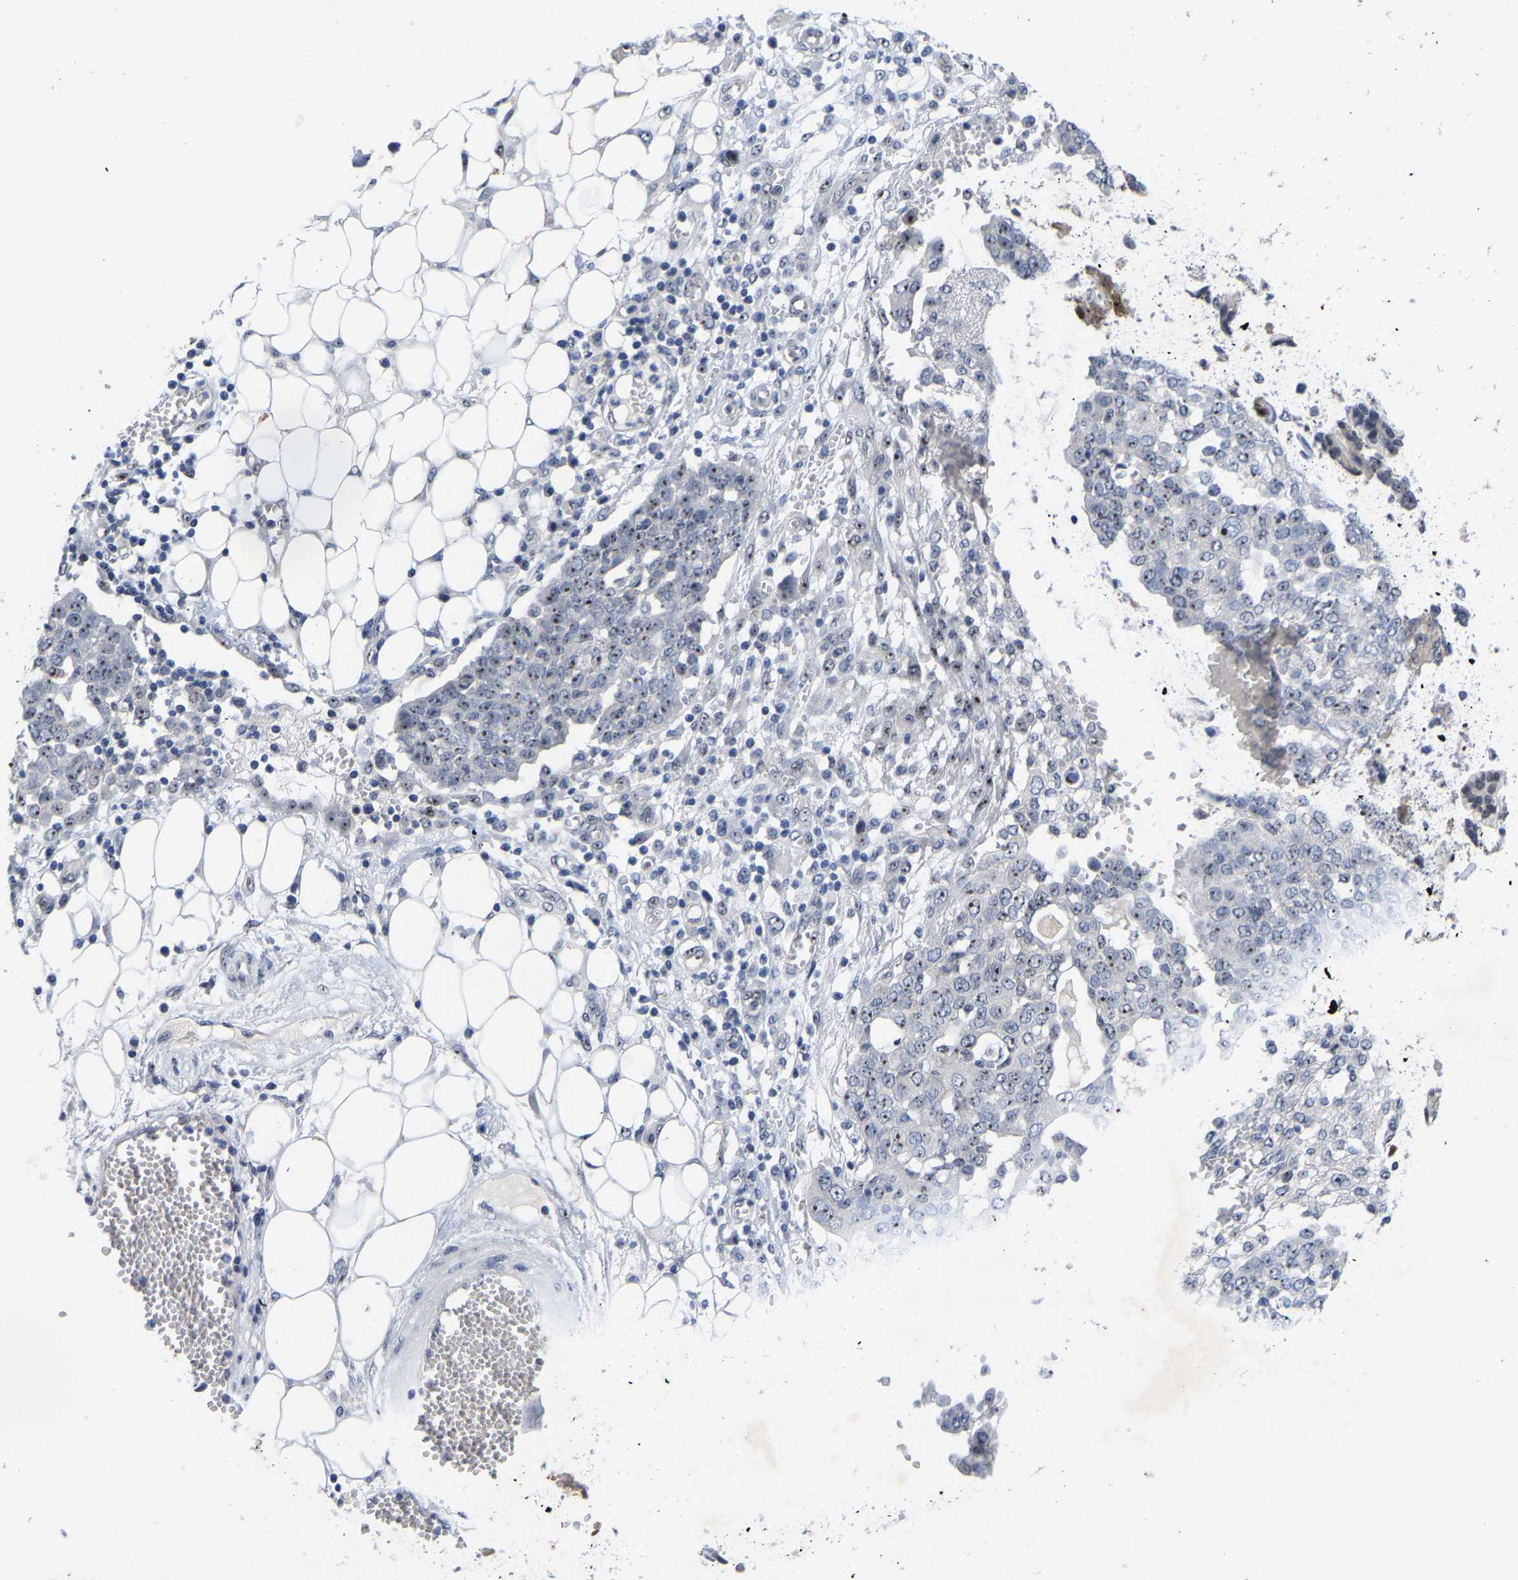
{"staining": {"intensity": "moderate", "quantity": "25%-75%", "location": "nuclear"}, "tissue": "ovarian cancer", "cell_type": "Tumor cells", "image_type": "cancer", "snomed": [{"axis": "morphology", "description": "Cystadenocarcinoma, serous, NOS"}, {"axis": "topography", "description": "Soft tissue"}, {"axis": "topography", "description": "Ovary"}], "caption": "Ovarian cancer (serous cystadenocarcinoma) stained for a protein (brown) exhibits moderate nuclear positive staining in about 25%-75% of tumor cells.", "gene": "NLE1", "patient": {"sex": "female", "age": 57}}